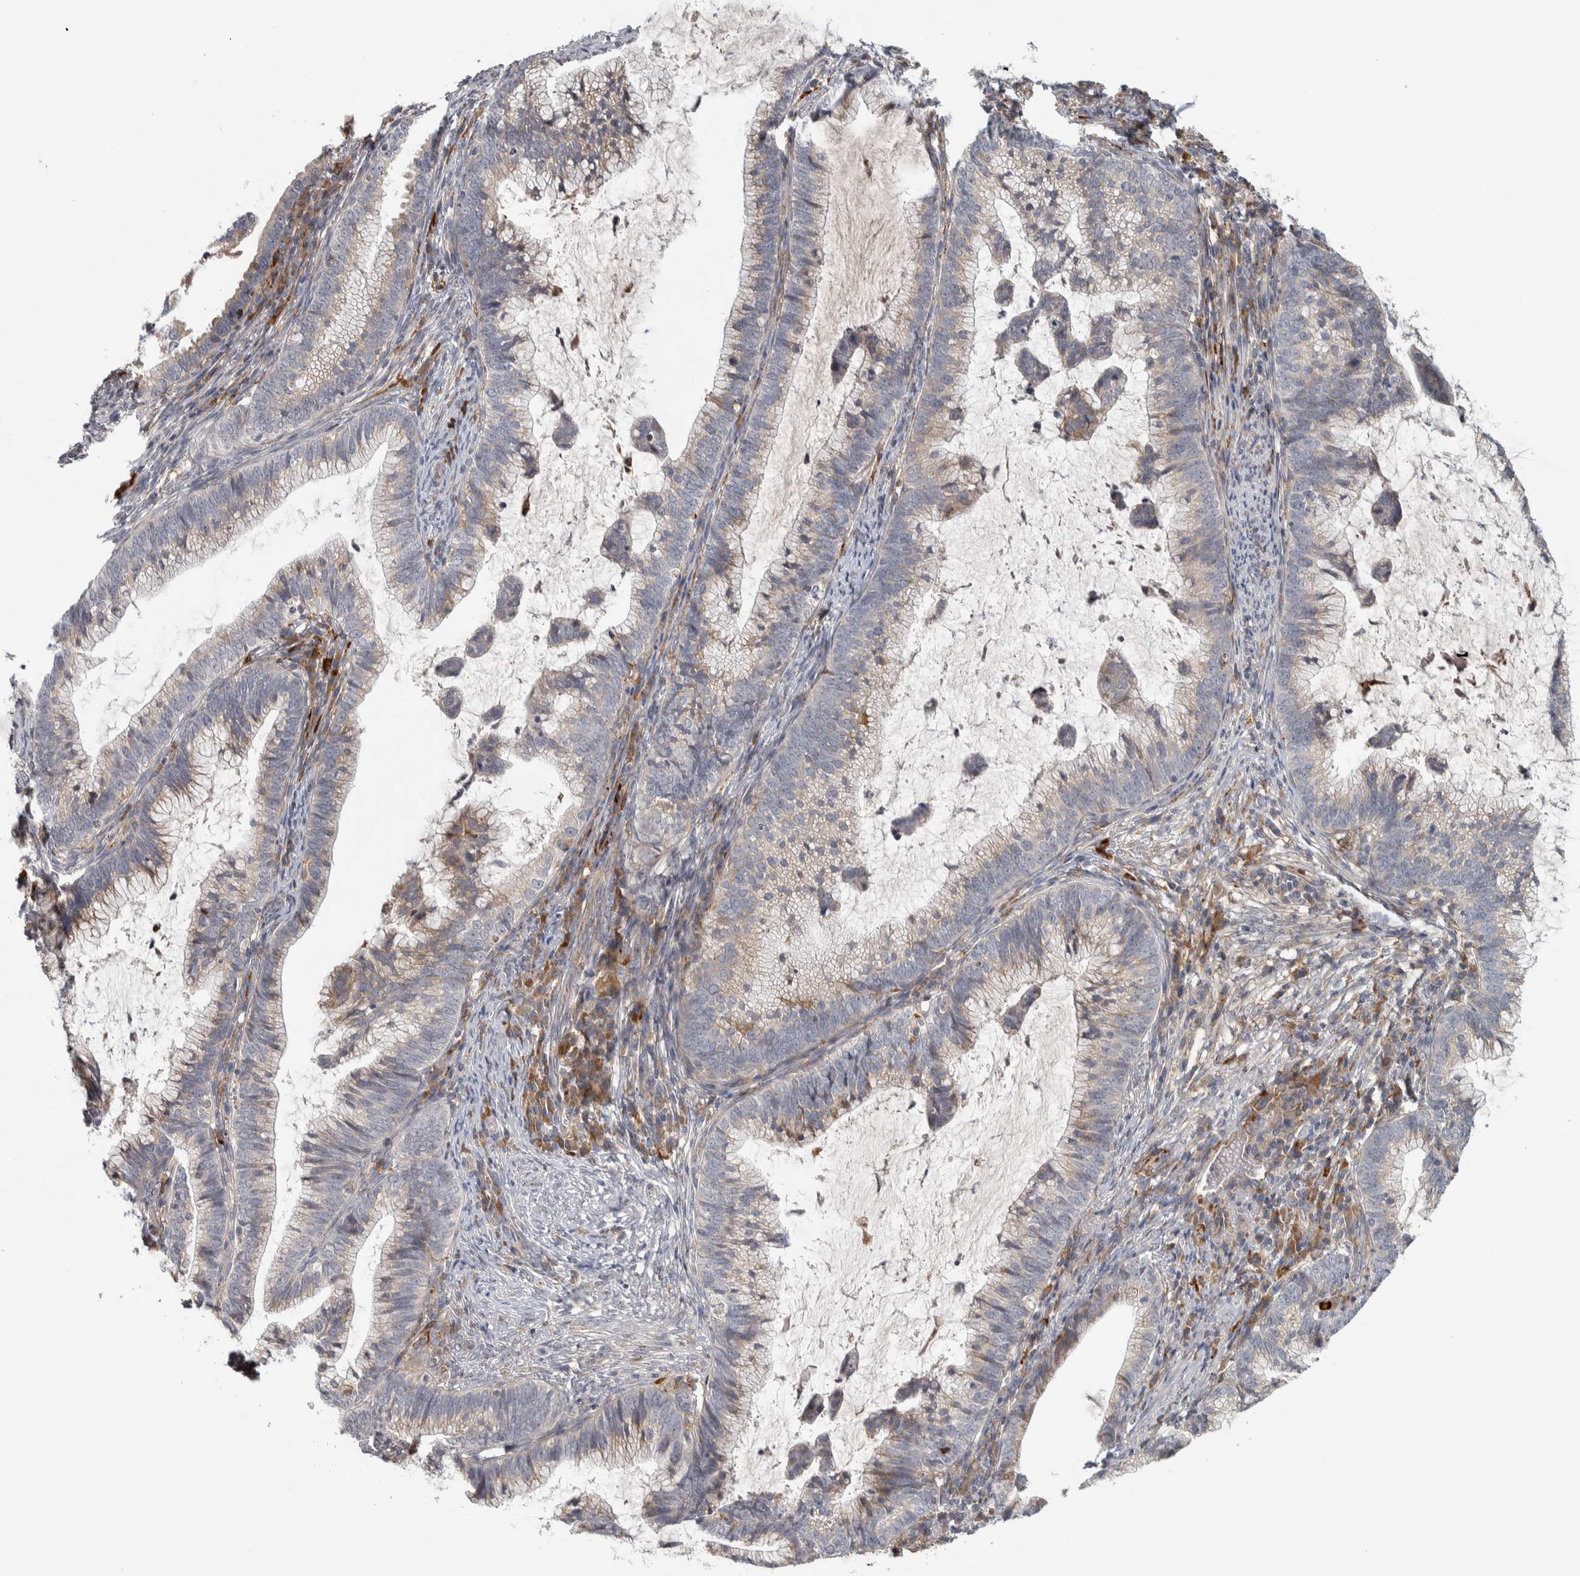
{"staining": {"intensity": "weak", "quantity": "25%-75%", "location": "cytoplasmic/membranous"}, "tissue": "cervical cancer", "cell_type": "Tumor cells", "image_type": "cancer", "snomed": [{"axis": "morphology", "description": "Adenocarcinoma, NOS"}, {"axis": "topography", "description": "Cervix"}], "caption": "Cervical cancer was stained to show a protein in brown. There is low levels of weak cytoplasmic/membranous expression in about 25%-75% of tumor cells.", "gene": "ADPRM", "patient": {"sex": "female", "age": 36}}